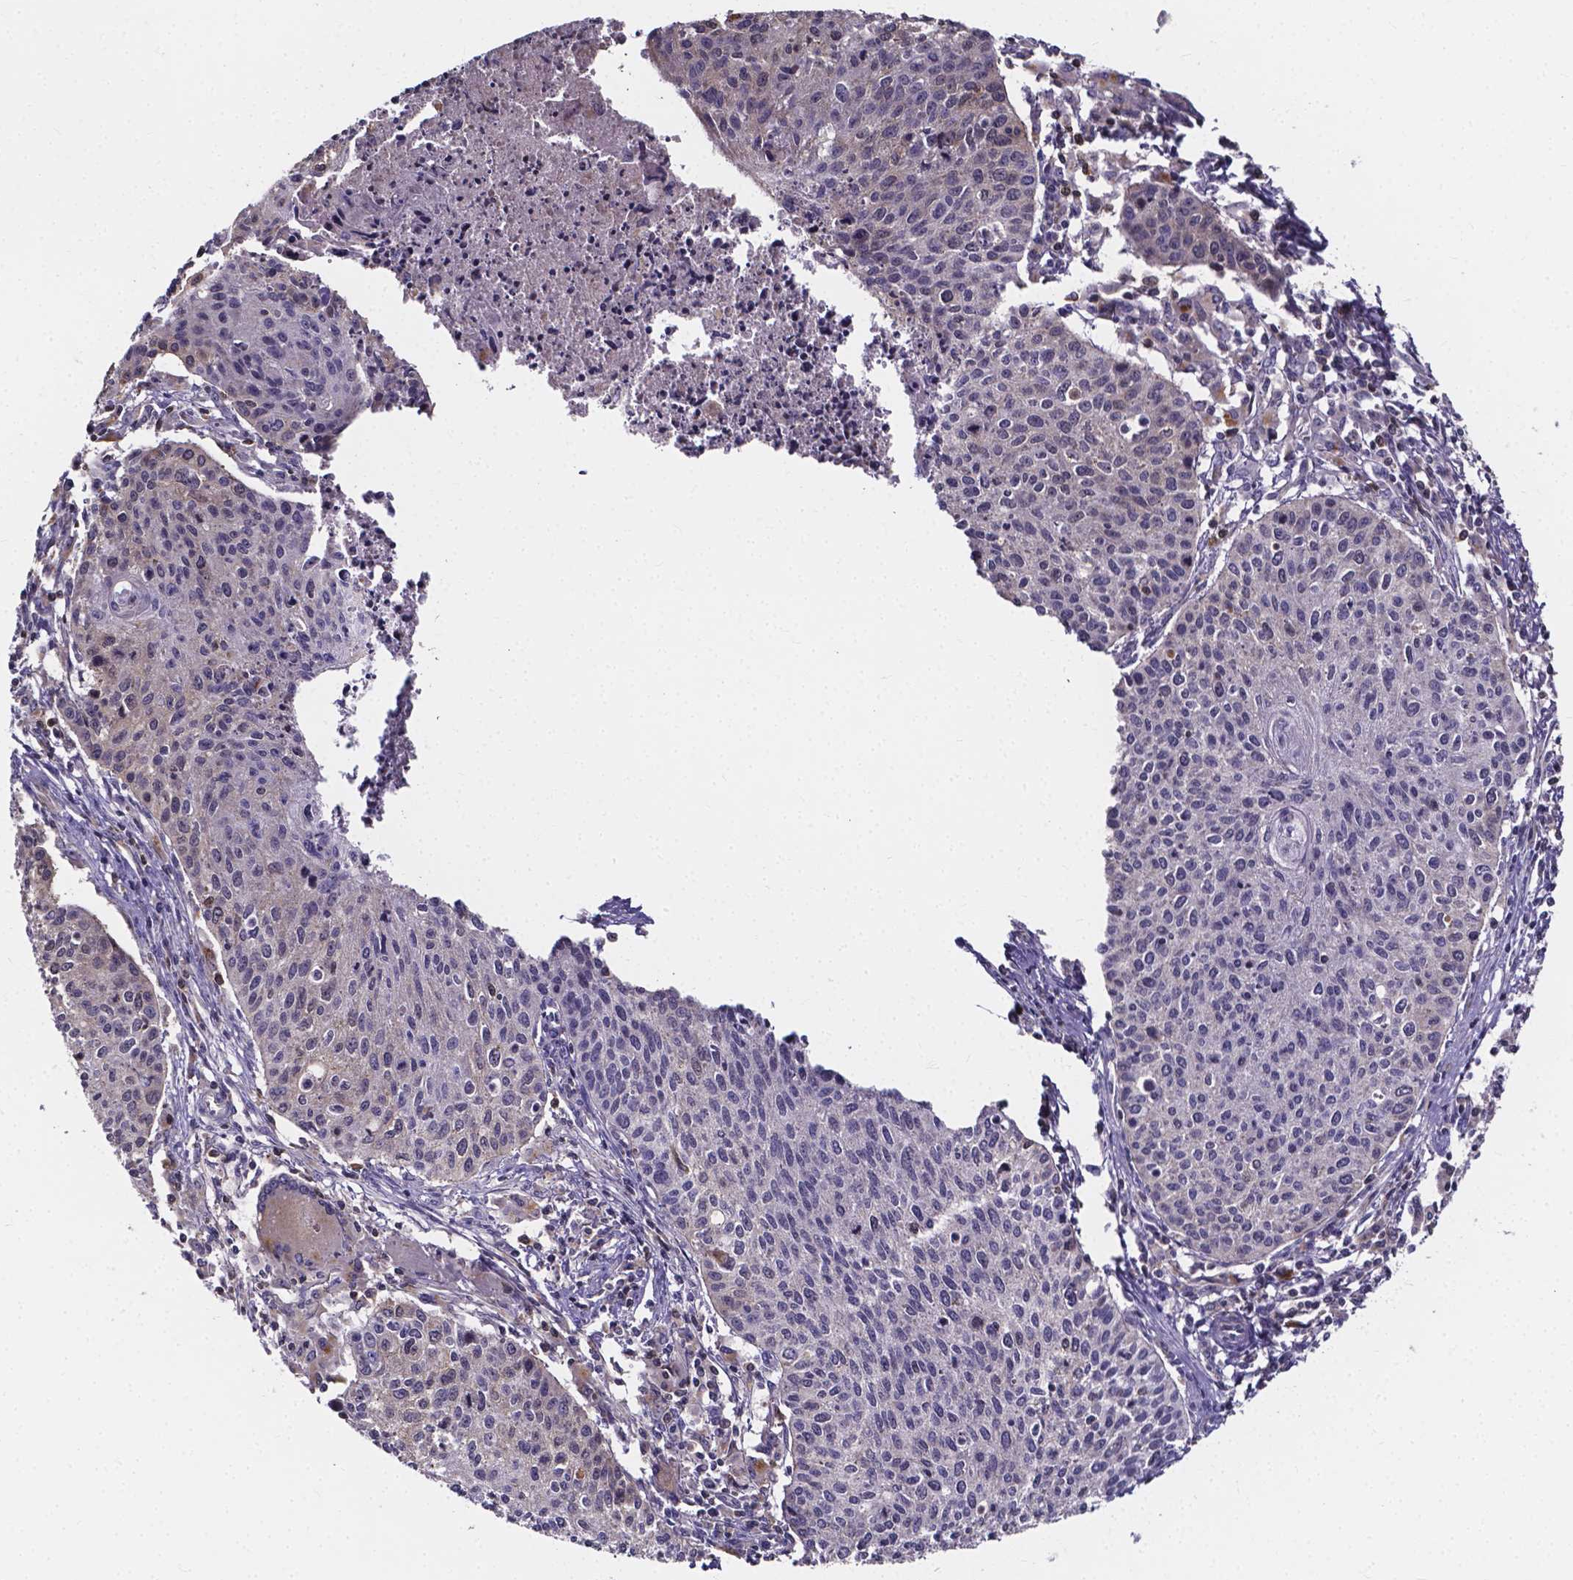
{"staining": {"intensity": "negative", "quantity": "none", "location": "none"}, "tissue": "cervical cancer", "cell_type": "Tumor cells", "image_type": "cancer", "snomed": [{"axis": "morphology", "description": "Squamous cell carcinoma, NOS"}, {"axis": "topography", "description": "Cervix"}], "caption": "Immunohistochemistry of human cervical cancer shows no expression in tumor cells.", "gene": "THEMIS", "patient": {"sex": "female", "age": 38}}